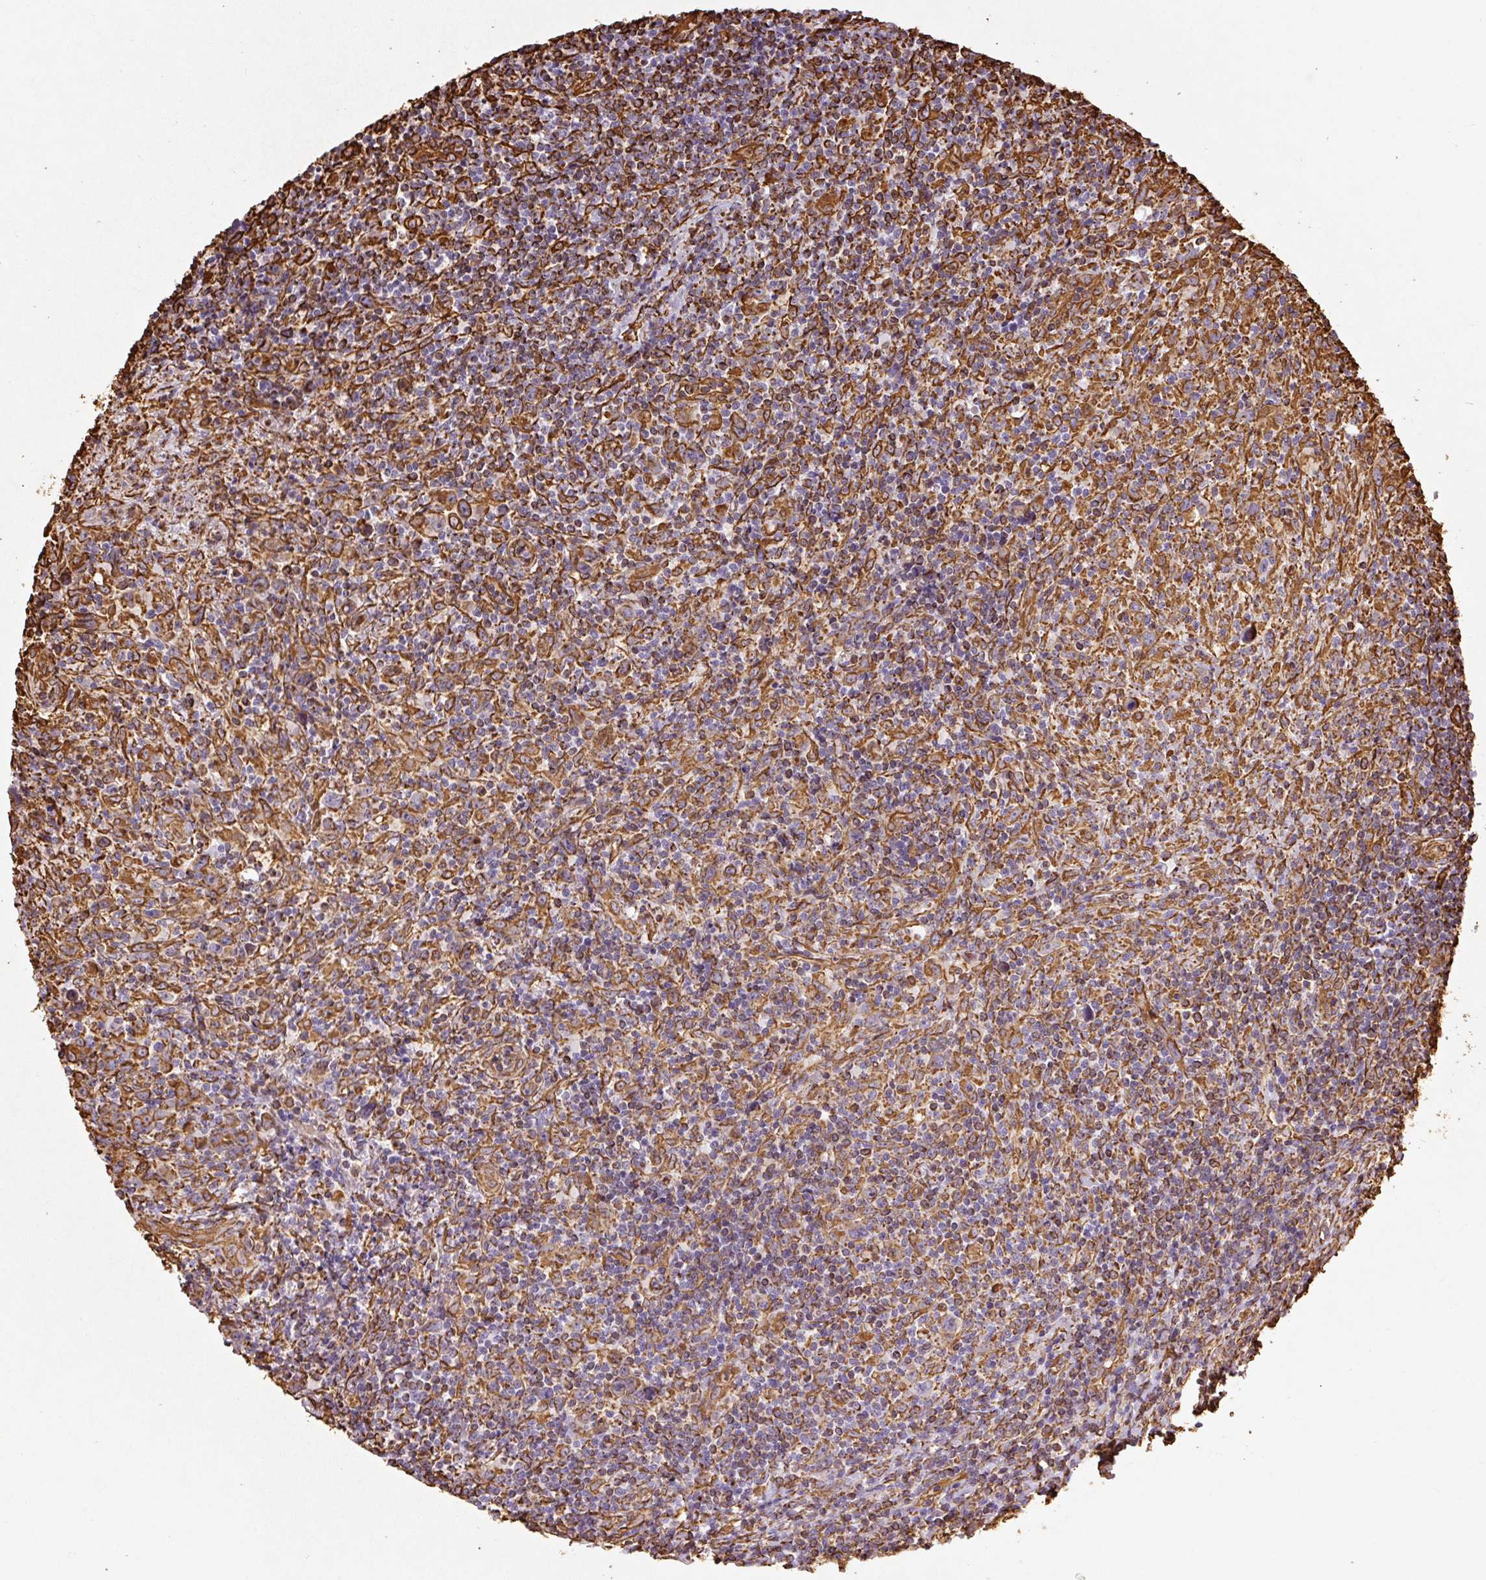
{"staining": {"intensity": "moderate", "quantity": ">75%", "location": "cytoplasmic/membranous"}, "tissue": "lymphoma", "cell_type": "Tumor cells", "image_type": "cancer", "snomed": [{"axis": "morphology", "description": "Hodgkin's disease, NOS"}, {"axis": "topography", "description": "Lymph node"}], "caption": "Immunohistochemical staining of Hodgkin's disease displays medium levels of moderate cytoplasmic/membranous staining in about >75% of tumor cells. The protein of interest is stained brown, and the nuclei are stained in blue (DAB (3,3'-diaminobenzidine) IHC with brightfield microscopy, high magnification).", "gene": "VIM", "patient": {"sex": "female", "age": 18}}